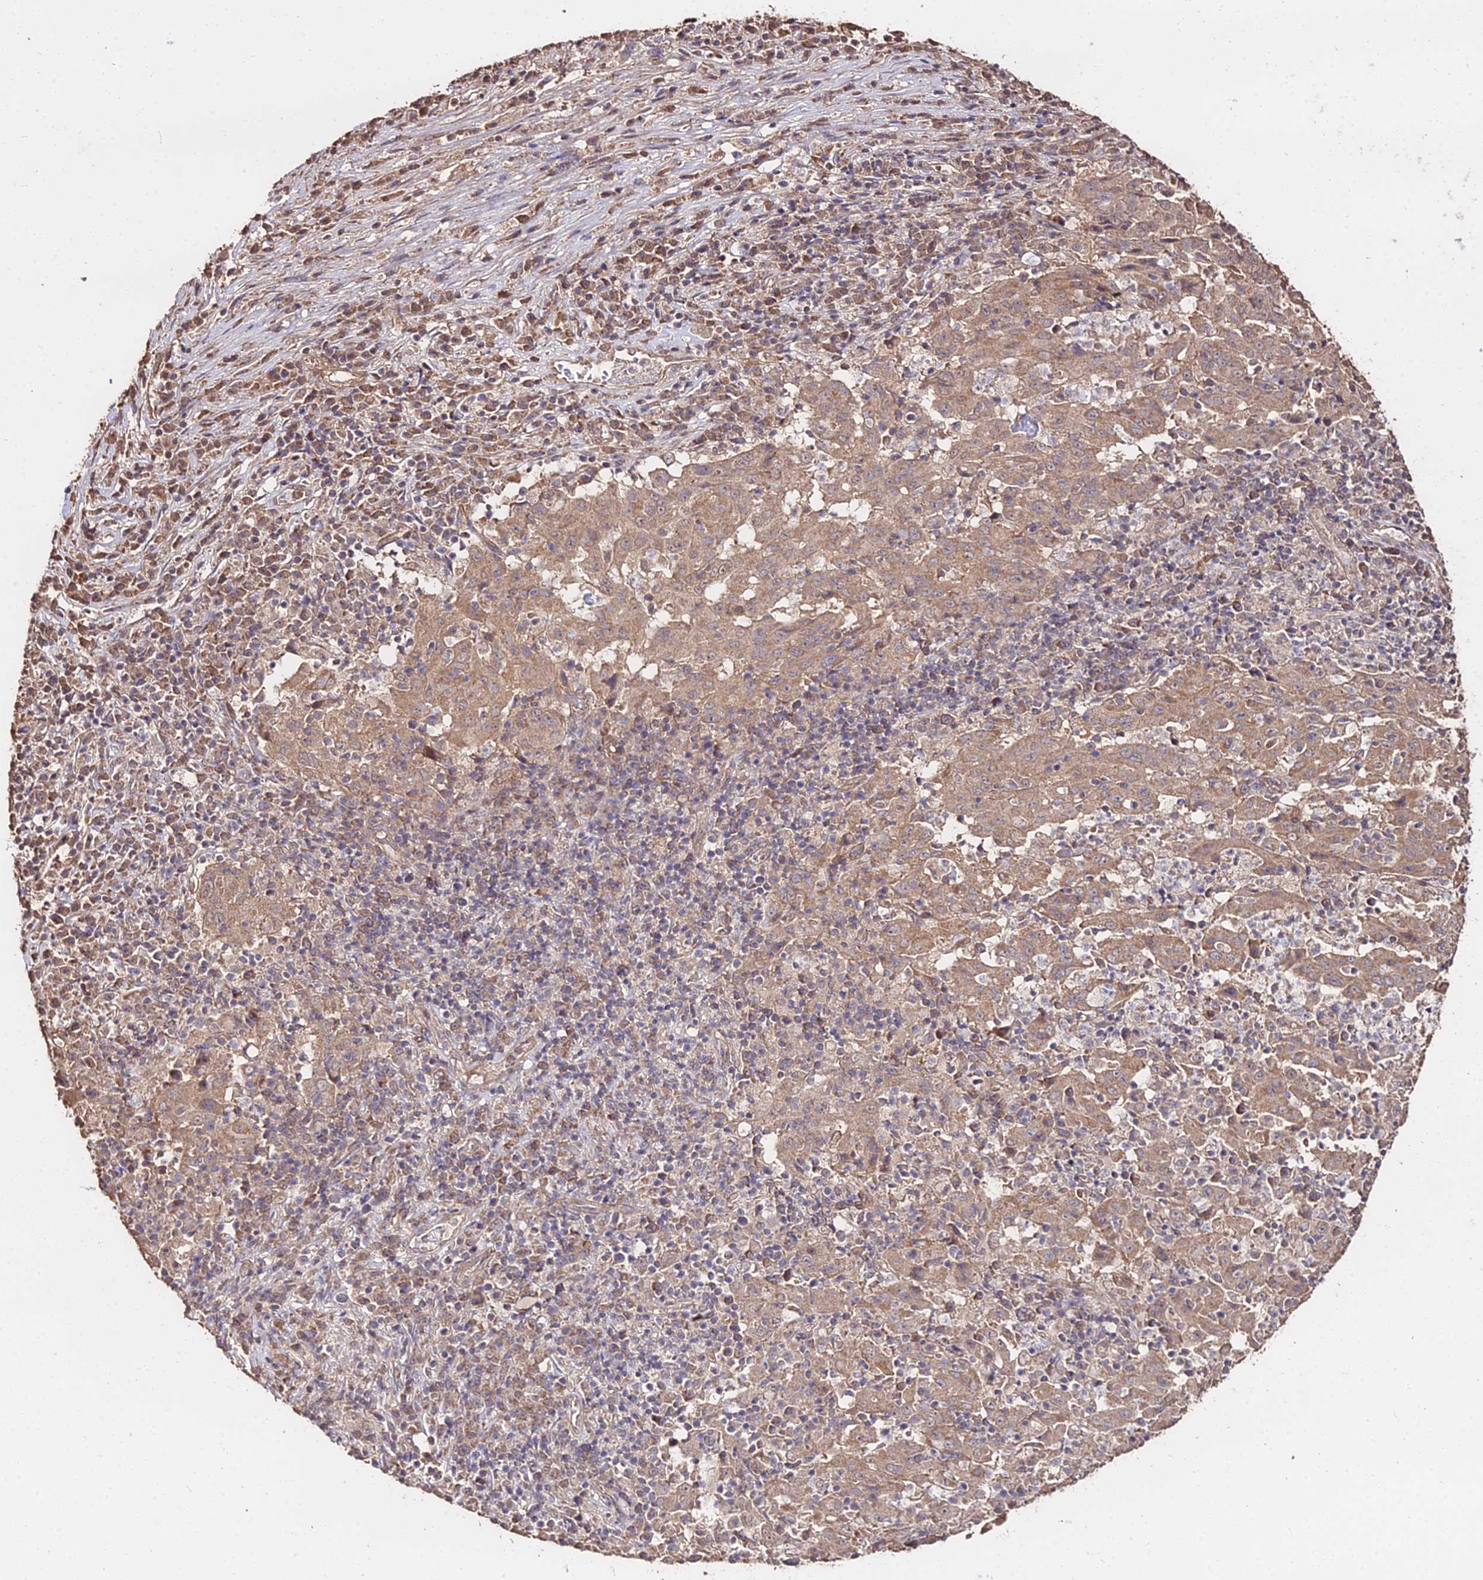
{"staining": {"intensity": "moderate", "quantity": ">75%", "location": "cytoplasmic/membranous"}, "tissue": "pancreatic cancer", "cell_type": "Tumor cells", "image_type": "cancer", "snomed": [{"axis": "morphology", "description": "Adenocarcinoma, NOS"}, {"axis": "topography", "description": "Pancreas"}], "caption": "Immunohistochemical staining of pancreatic cancer exhibits medium levels of moderate cytoplasmic/membranous protein positivity in about >75% of tumor cells. (Brightfield microscopy of DAB IHC at high magnification).", "gene": "METTL13", "patient": {"sex": "male", "age": 63}}